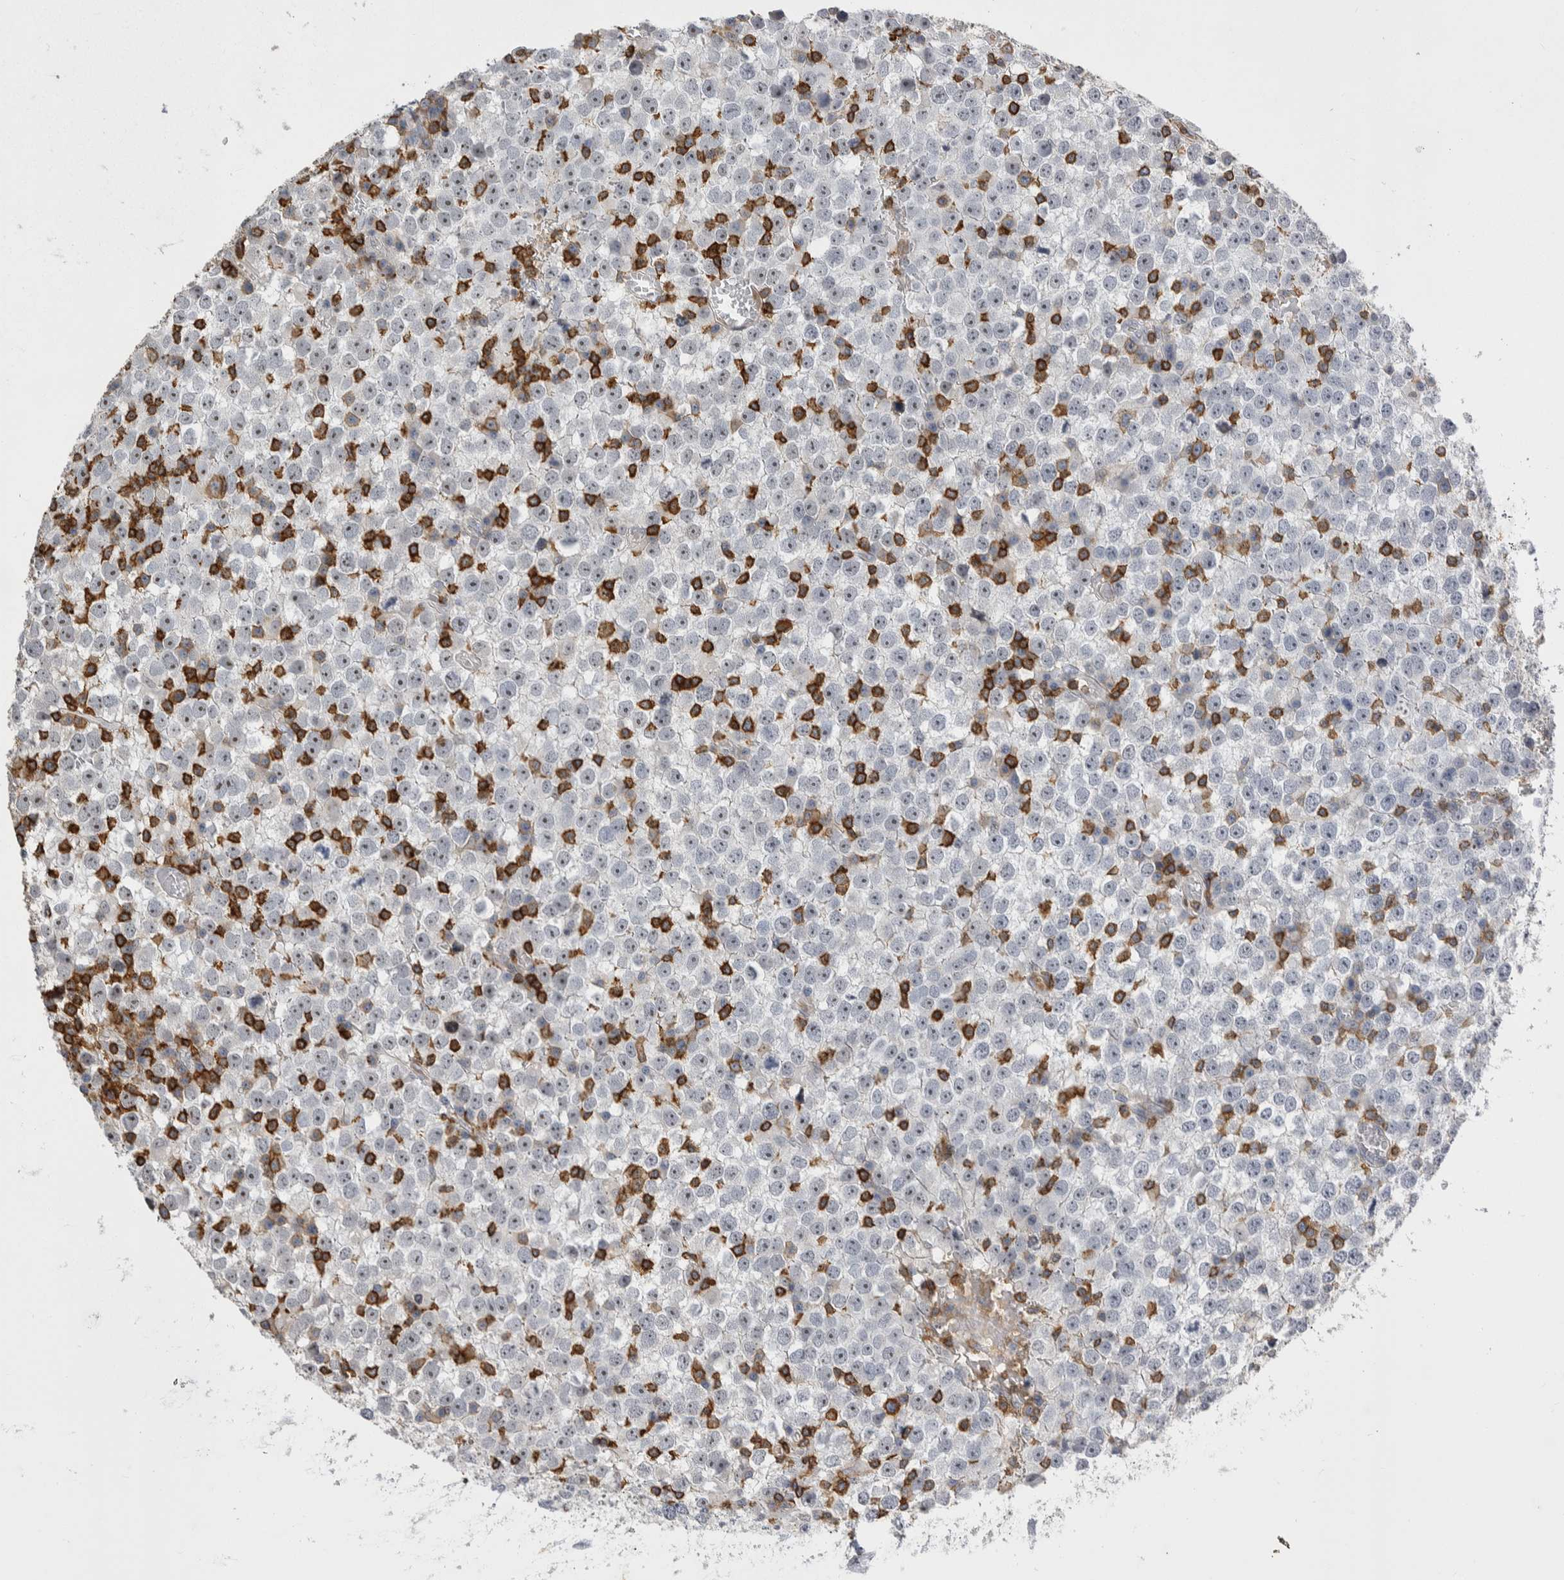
{"staining": {"intensity": "weak", "quantity": "<25%", "location": "nuclear"}, "tissue": "testis cancer", "cell_type": "Tumor cells", "image_type": "cancer", "snomed": [{"axis": "morphology", "description": "Seminoma, NOS"}, {"axis": "topography", "description": "Testis"}], "caption": "This photomicrograph is of seminoma (testis) stained with immunohistochemistry (IHC) to label a protein in brown with the nuclei are counter-stained blue. There is no staining in tumor cells.", "gene": "CEP295NL", "patient": {"sex": "male", "age": 65}}